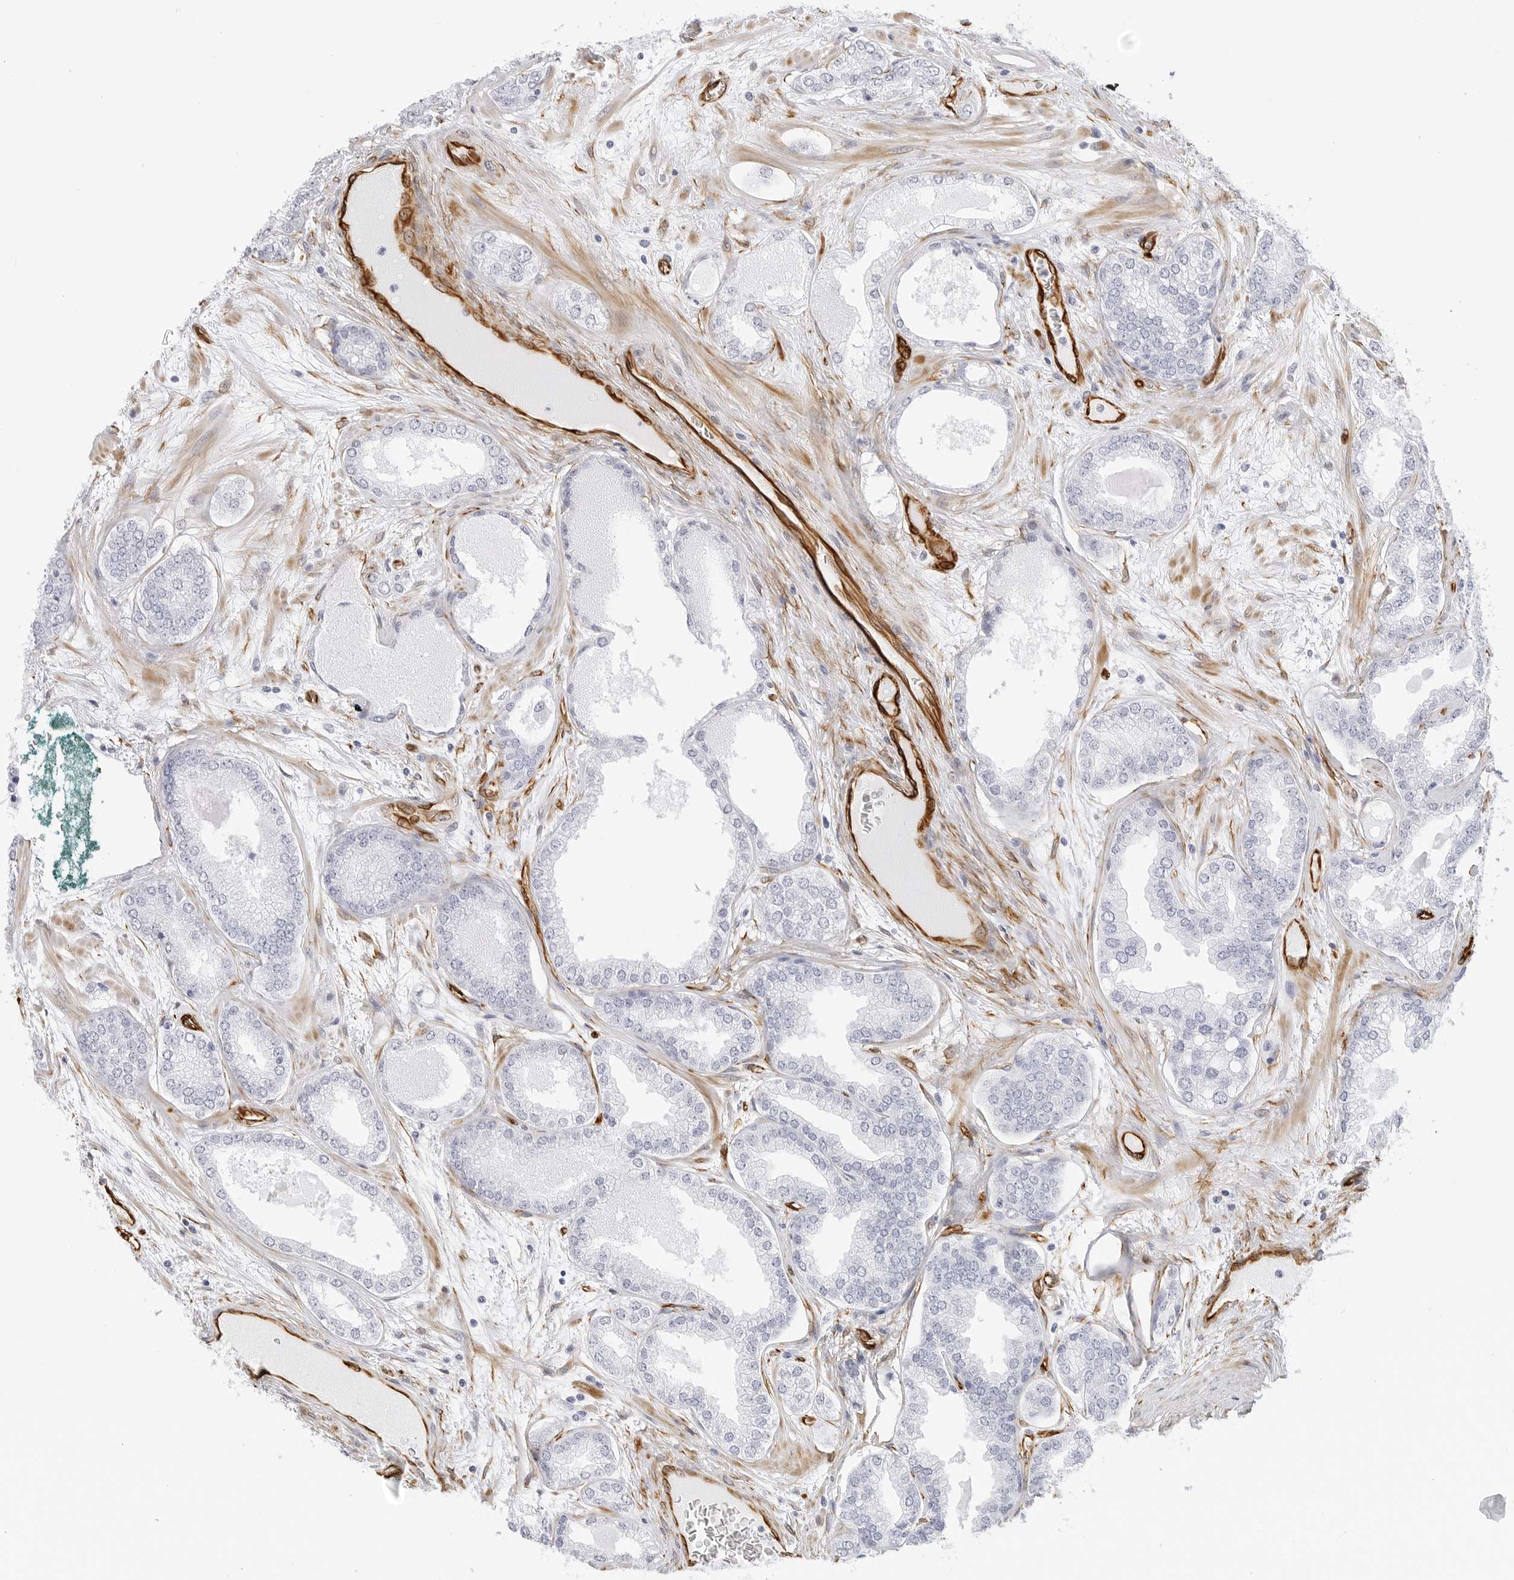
{"staining": {"intensity": "negative", "quantity": "none", "location": "none"}, "tissue": "prostate cancer", "cell_type": "Tumor cells", "image_type": "cancer", "snomed": [{"axis": "morphology", "description": "Adenocarcinoma, High grade"}, {"axis": "topography", "description": "Prostate"}], "caption": "Immunohistochemistry (IHC) of human prostate cancer shows no positivity in tumor cells. (Stains: DAB (3,3'-diaminobenzidine) IHC with hematoxylin counter stain, Microscopy: brightfield microscopy at high magnification).", "gene": "NES", "patient": {"sex": "male", "age": 58}}